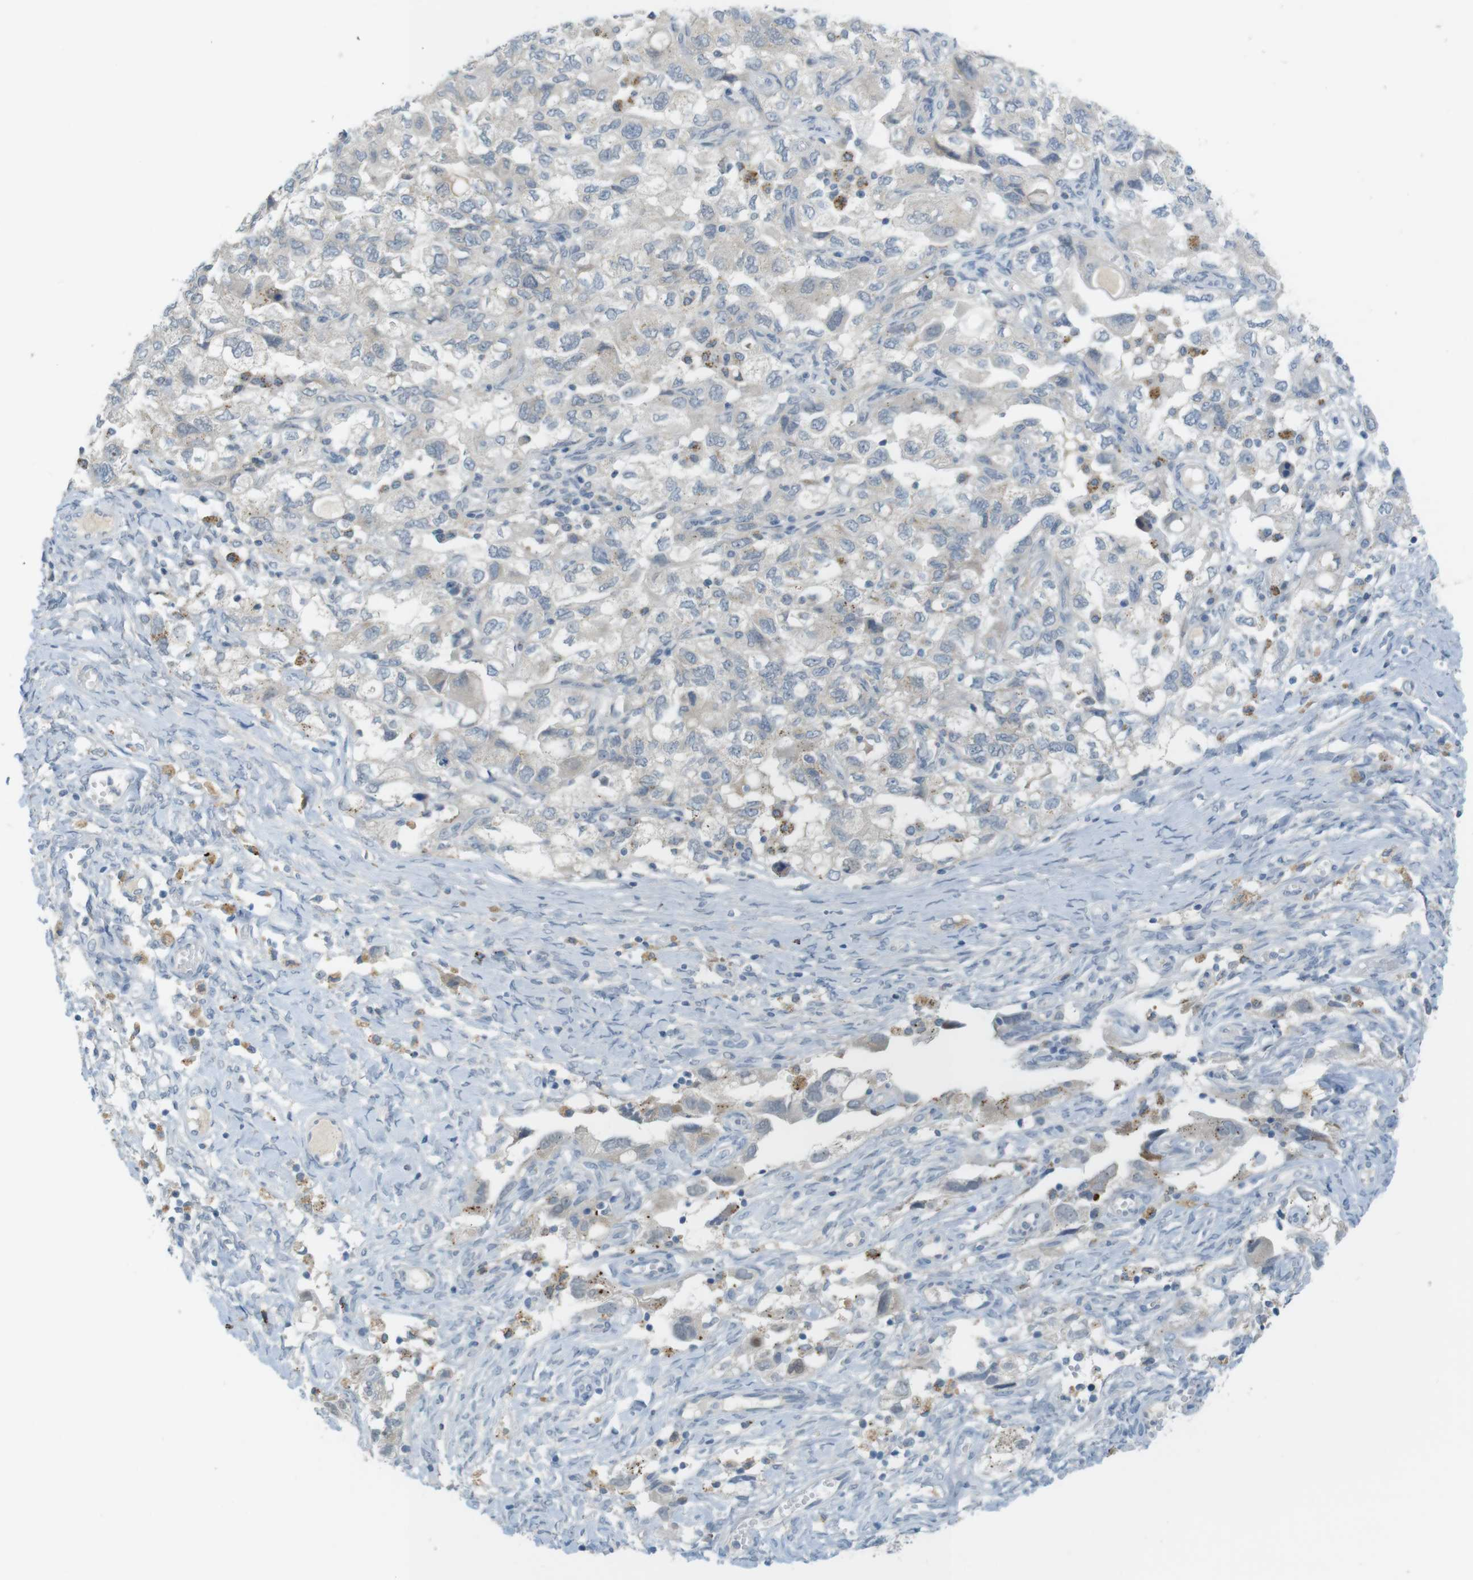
{"staining": {"intensity": "negative", "quantity": "none", "location": "none"}, "tissue": "ovarian cancer", "cell_type": "Tumor cells", "image_type": "cancer", "snomed": [{"axis": "morphology", "description": "Carcinoma, NOS"}, {"axis": "morphology", "description": "Cystadenocarcinoma, serous, NOS"}, {"axis": "topography", "description": "Ovary"}], "caption": "Immunohistochemistry (IHC) histopathology image of neoplastic tissue: human serous cystadenocarcinoma (ovarian) stained with DAB exhibits no significant protein staining in tumor cells.", "gene": "UGT8", "patient": {"sex": "female", "age": 69}}